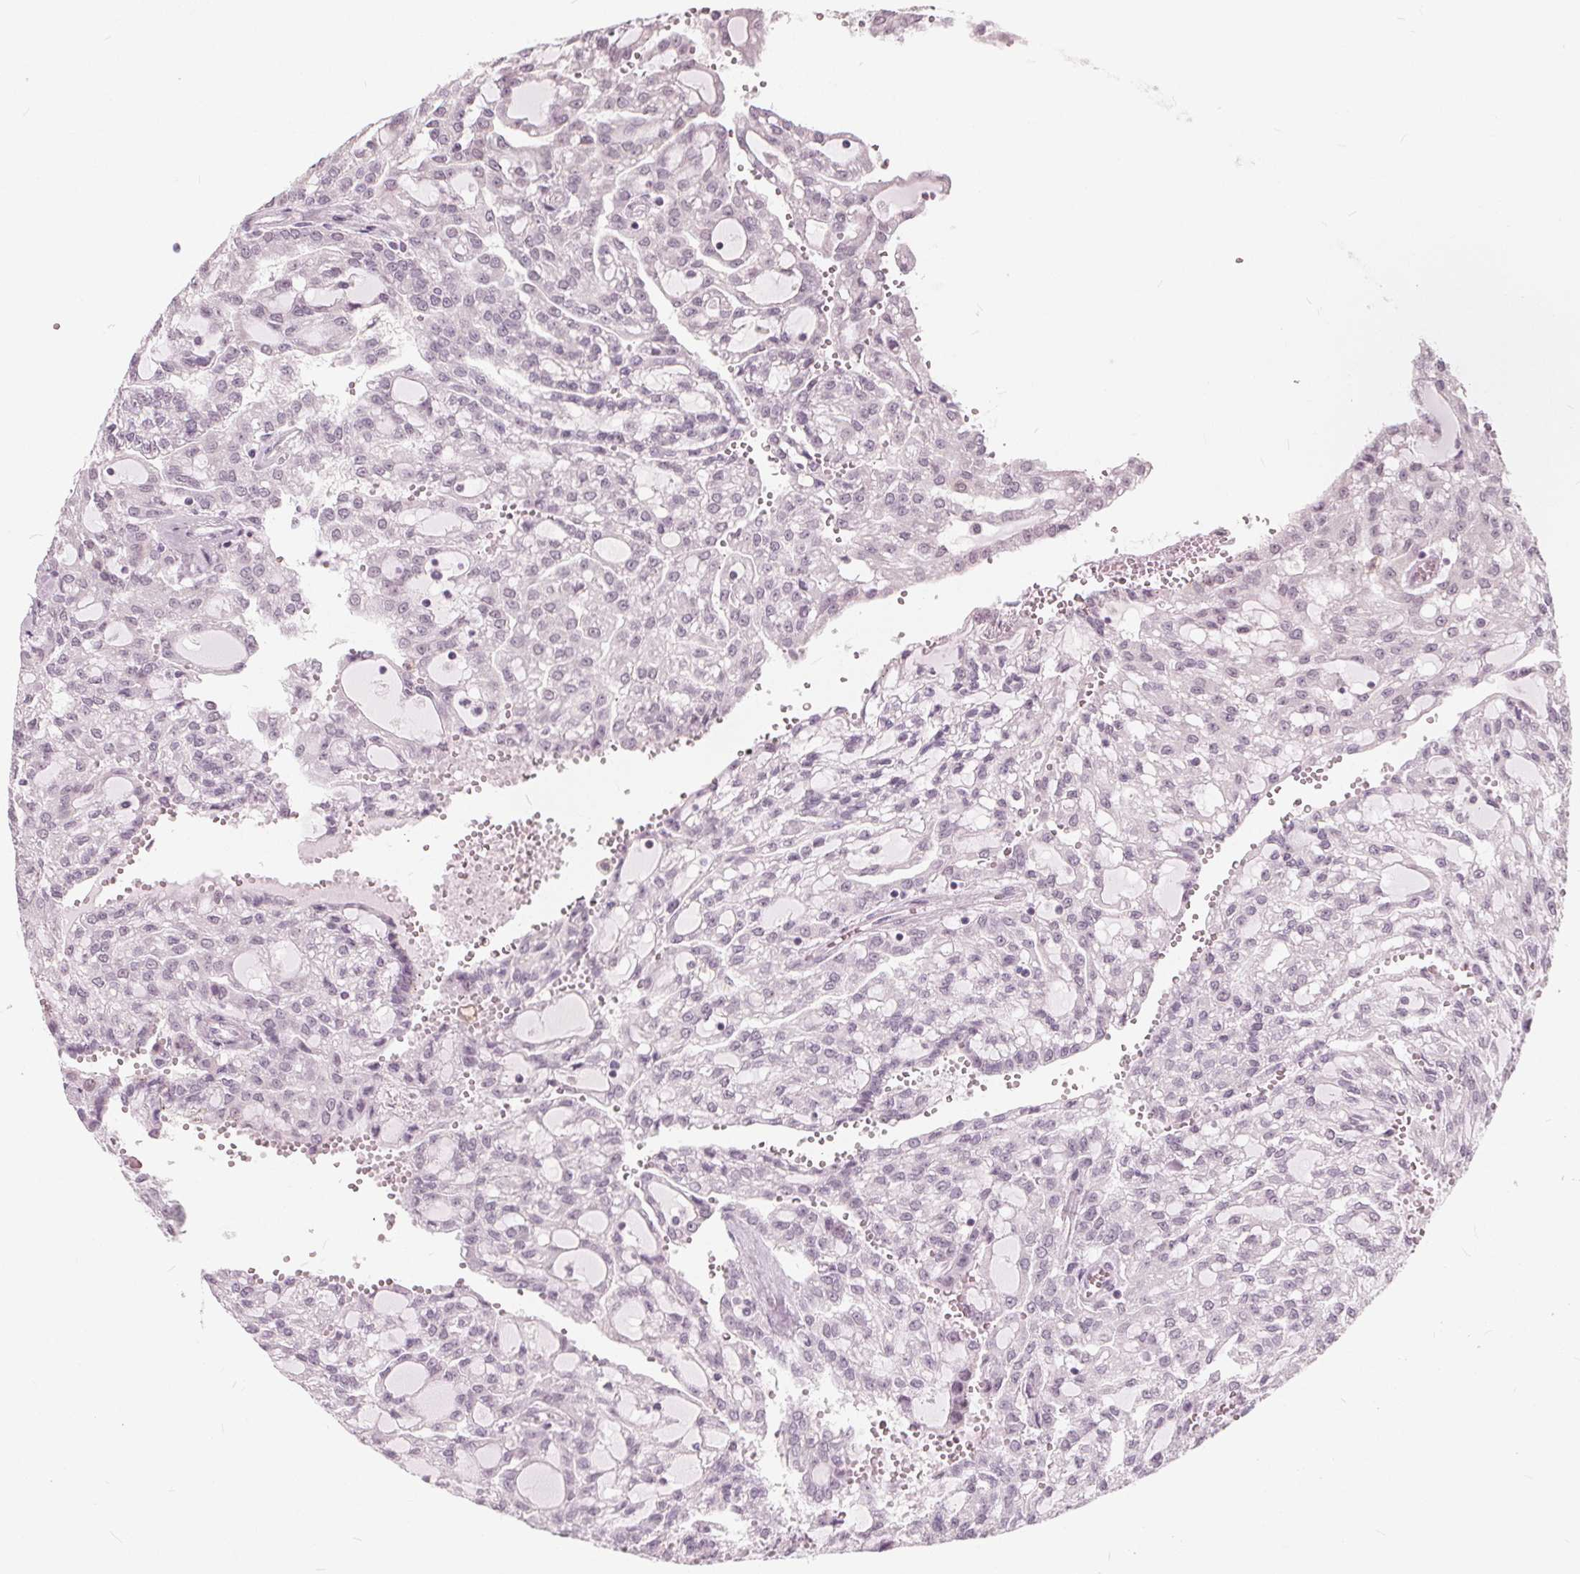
{"staining": {"intensity": "negative", "quantity": "none", "location": "none"}, "tissue": "renal cancer", "cell_type": "Tumor cells", "image_type": "cancer", "snomed": [{"axis": "morphology", "description": "Adenocarcinoma, NOS"}, {"axis": "topography", "description": "Kidney"}], "caption": "An image of adenocarcinoma (renal) stained for a protein reveals no brown staining in tumor cells.", "gene": "NUP210L", "patient": {"sex": "male", "age": 63}}